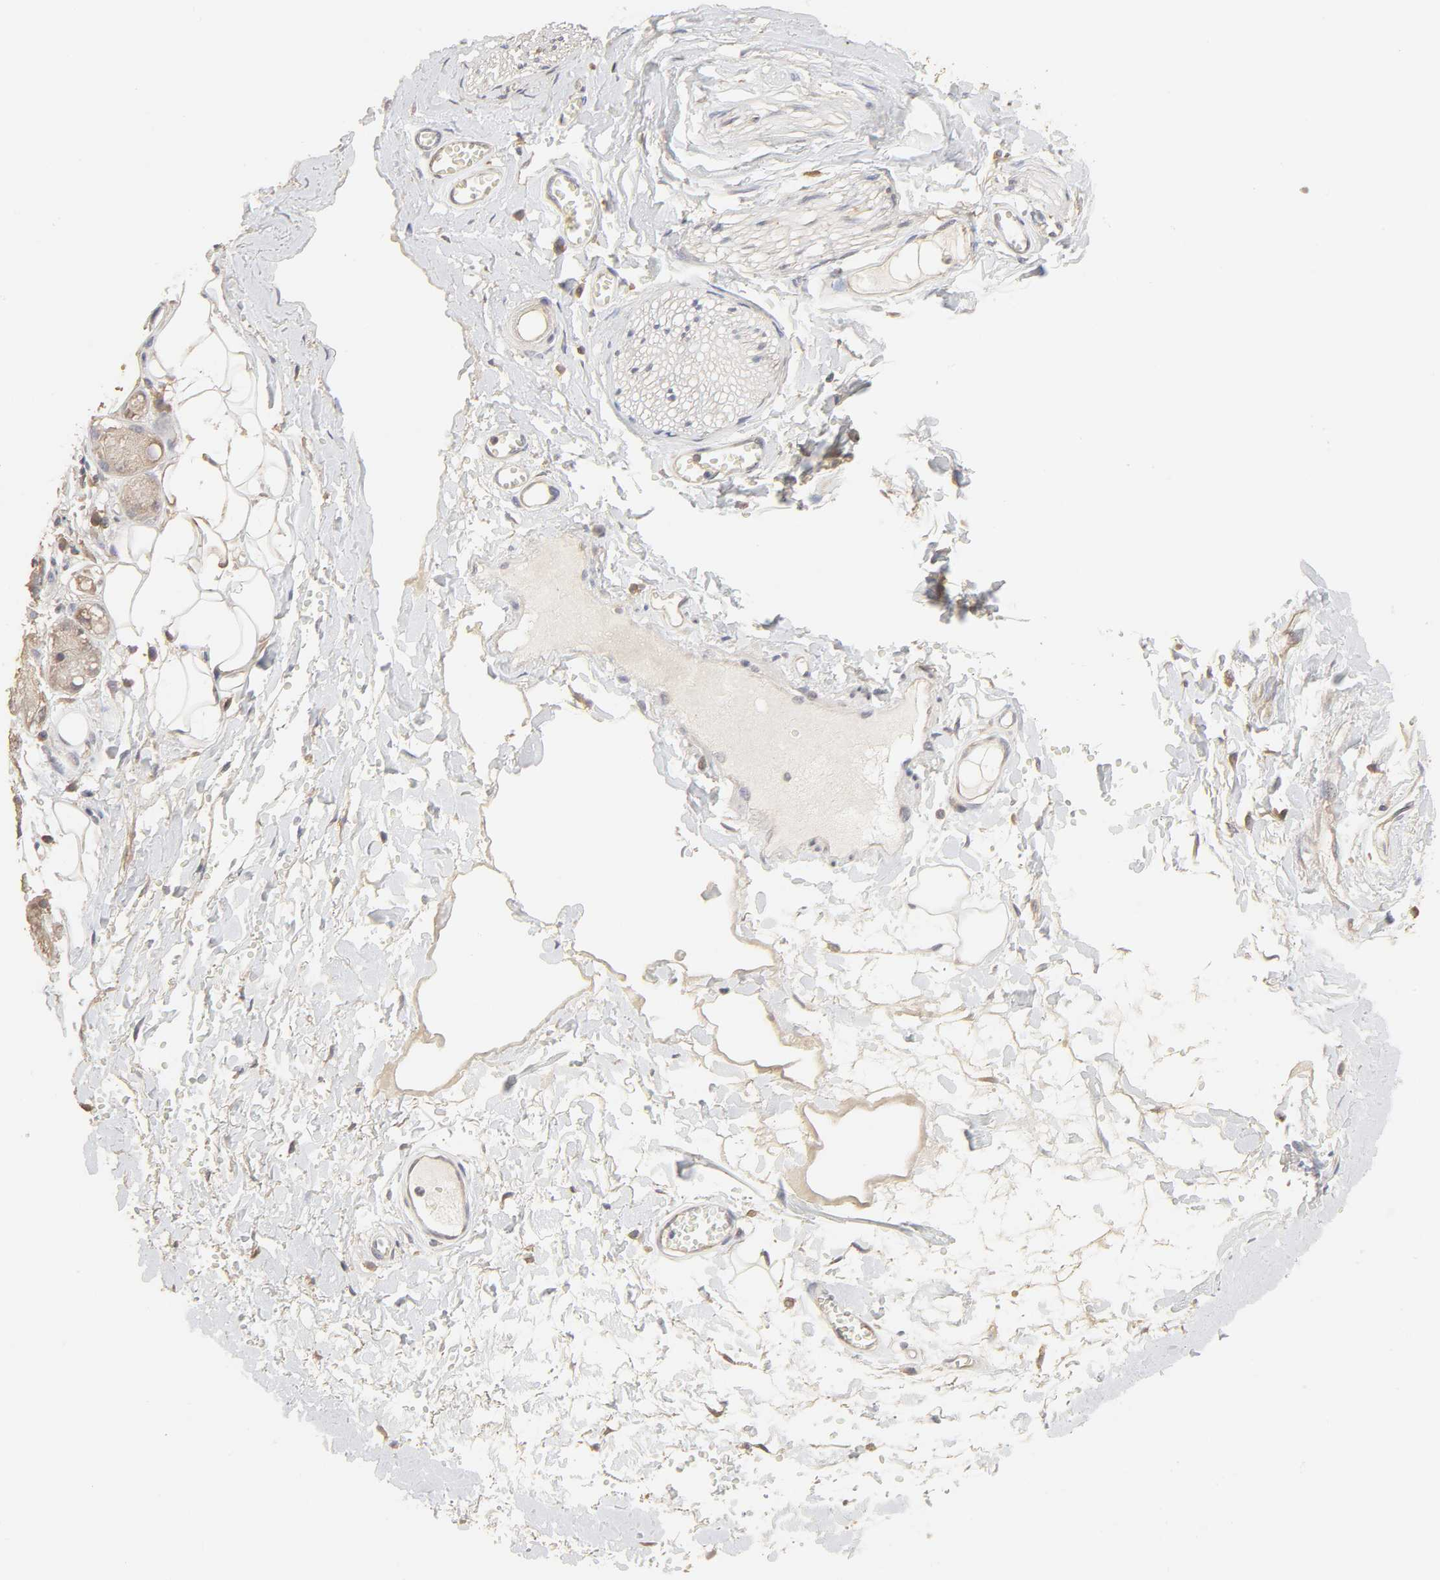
{"staining": {"intensity": "moderate", "quantity": ">75%", "location": "cytoplasmic/membranous"}, "tissue": "adipose tissue", "cell_type": "Adipocytes", "image_type": "normal", "snomed": [{"axis": "morphology", "description": "Normal tissue, NOS"}, {"axis": "morphology", "description": "Inflammation, NOS"}, {"axis": "topography", "description": "Salivary gland"}, {"axis": "topography", "description": "Peripheral nerve tissue"}], "caption": "Protein staining of benign adipose tissue exhibits moderate cytoplasmic/membranous staining in about >75% of adipocytes. The staining was performed using DAB (3,3'-diaminobenzidine), with brown indicating positive protein expression. Nuclei are stained blue with hematoxylin.", "gene": "AP1G2", "patient": {"sex": "female", "age": 75}}